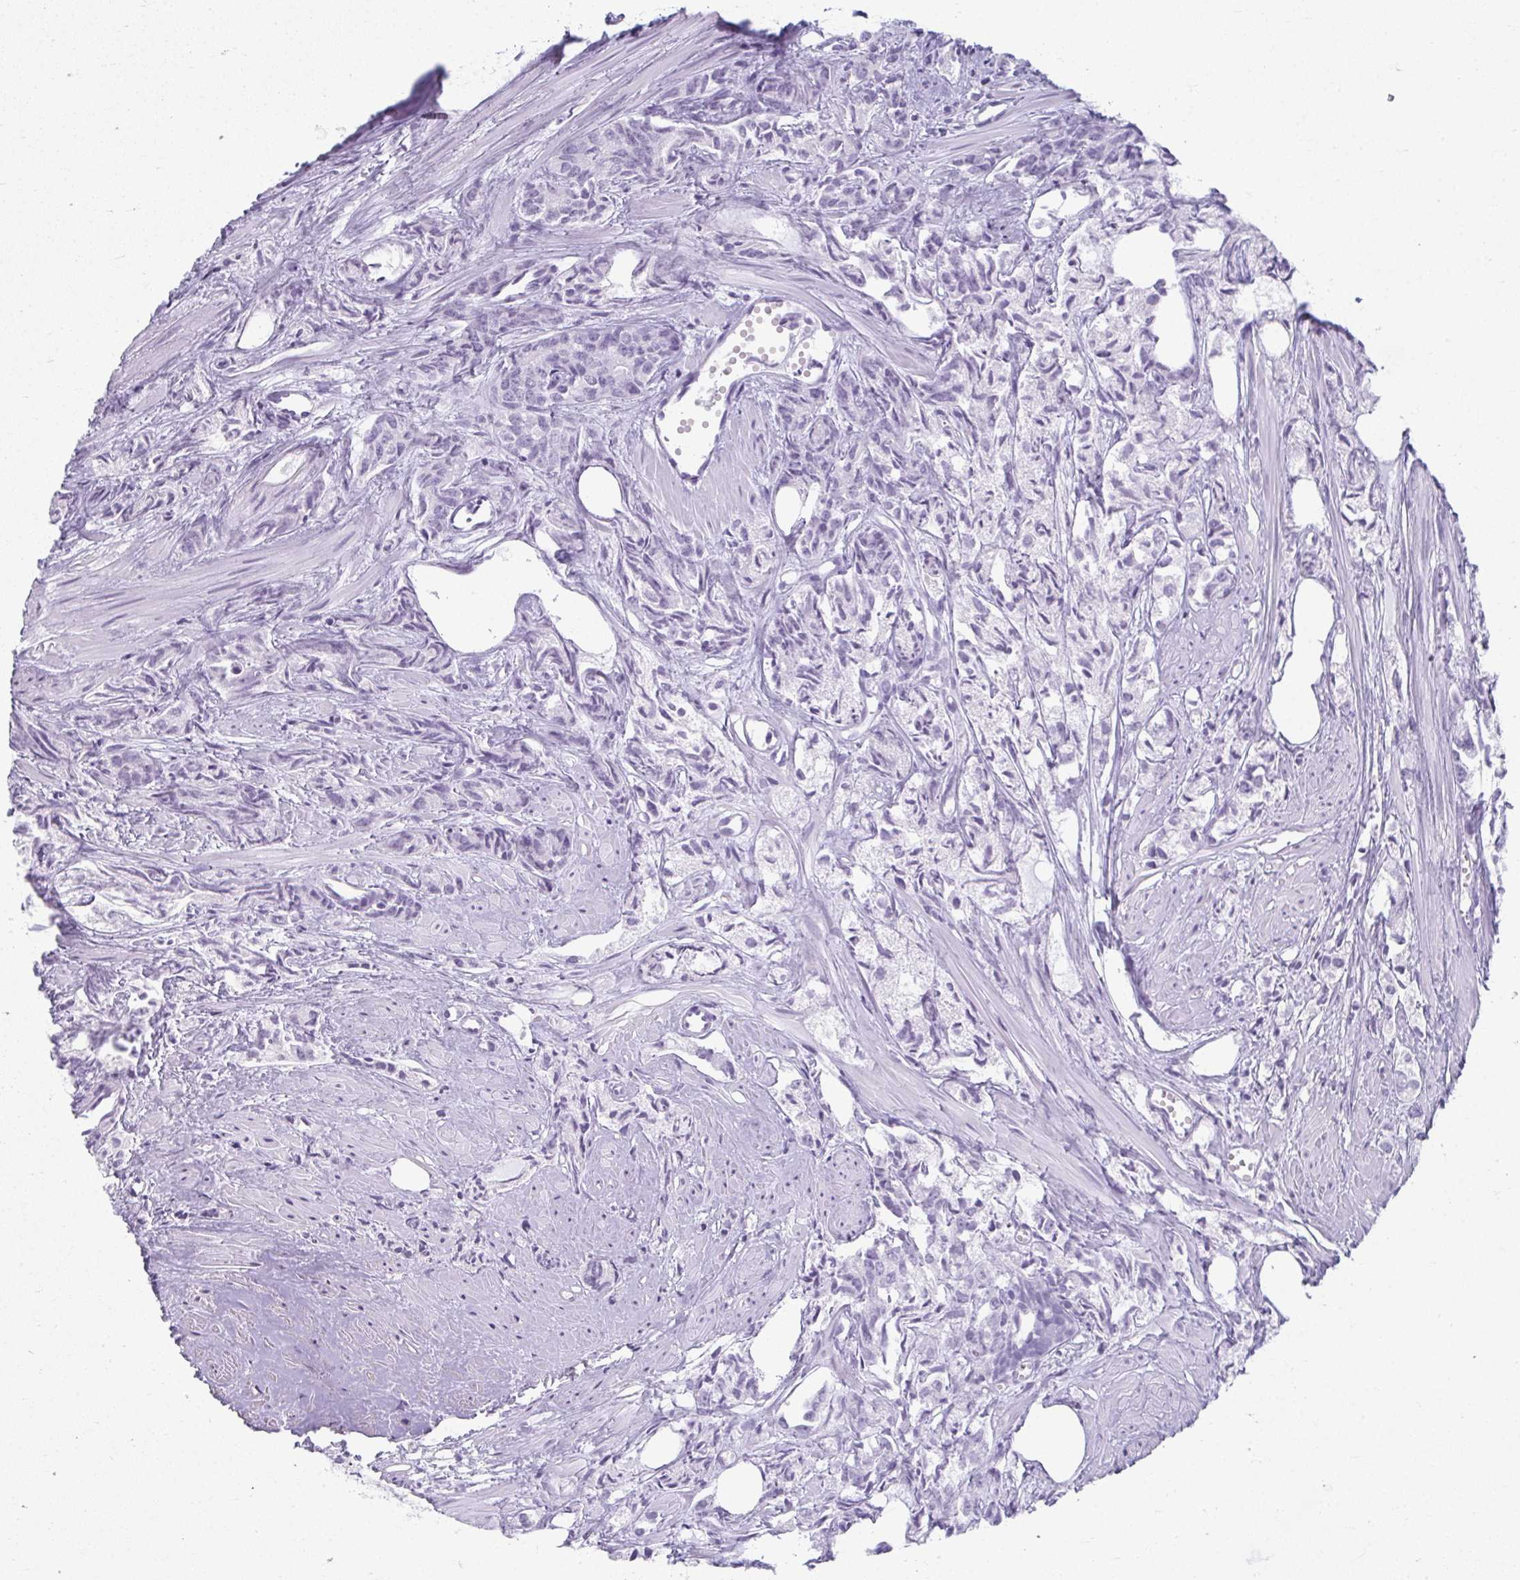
{"staining": {"intensity": "negative", "quantity": "none", "location": "none"}, "tissue": "prostate cancer", "cell_type": "Tumor cells", "image_type": "cancer", "snomed": [{"axis": "morphology", "description": "Adenocarcinoma, High grade"}, {"axis": "topography", "description": "Prostate"}], "caption": "Tumor cells are negative for brown protein staining in prostate cancer. Brightfield microscopy of immunohistochemistry stained with DAB (3,3'-diaminobenzidine) (brown) and hematoxylin (blue), captured at high magnification.", "gene": "MOBP", "patient": {"sex": "male", "age": 58}}